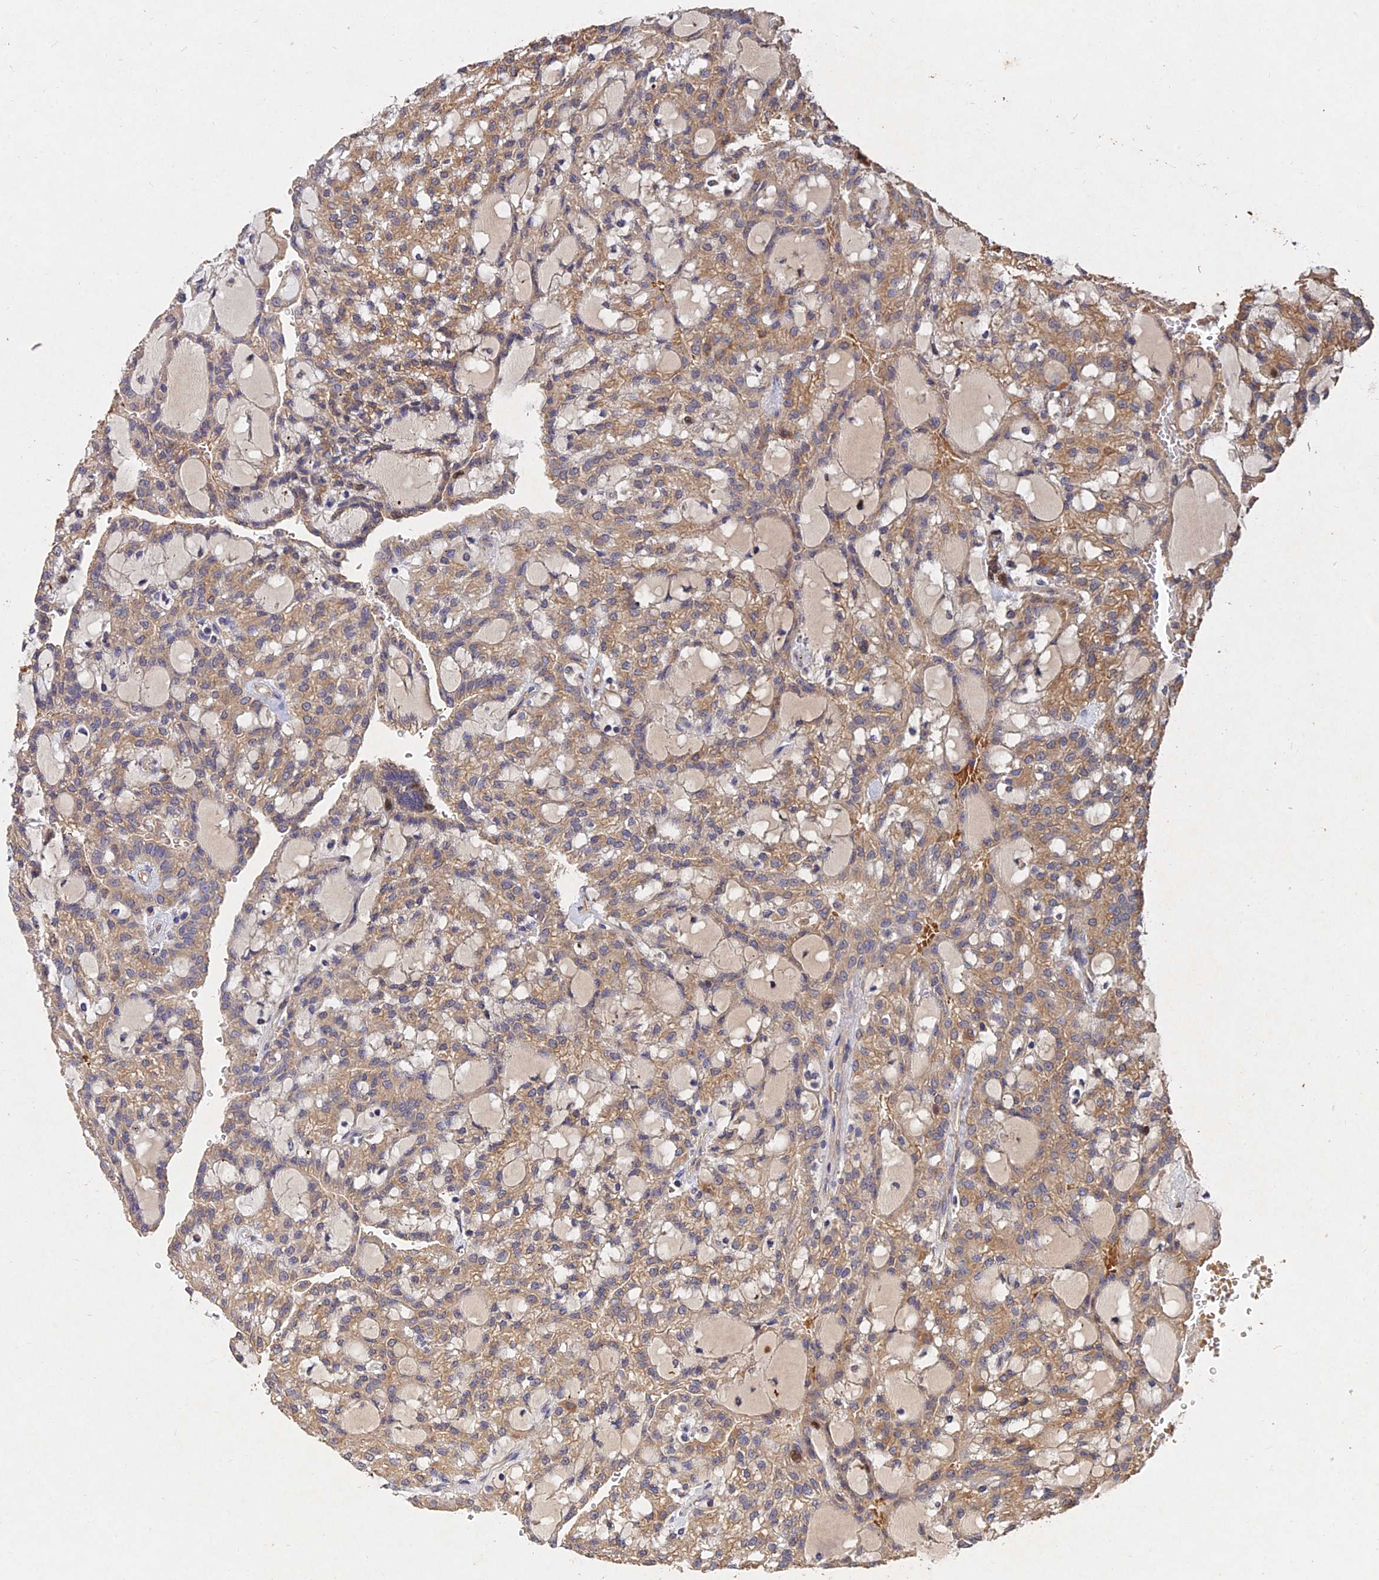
{"staining": {"intensity": "moderate", "quantity": ">75%", "location": "cytoplasmic/membranous"}, "tissue": "renal cancer", "cell_type": "Tumor cells", "image_type": "cancer", "snomed": [{"axis": "morphology", "description": "Adenocarcinoma, NOS"}, {"axis": "topography", "description": "Kidney"}], "caption": "Moderate cytoplasmic/membranous protein staining is appreciated in about >75% of tumor cells in renal cancer.", "gene": "SLC38A11", "patient": {"sex": "male", "age": 63}}